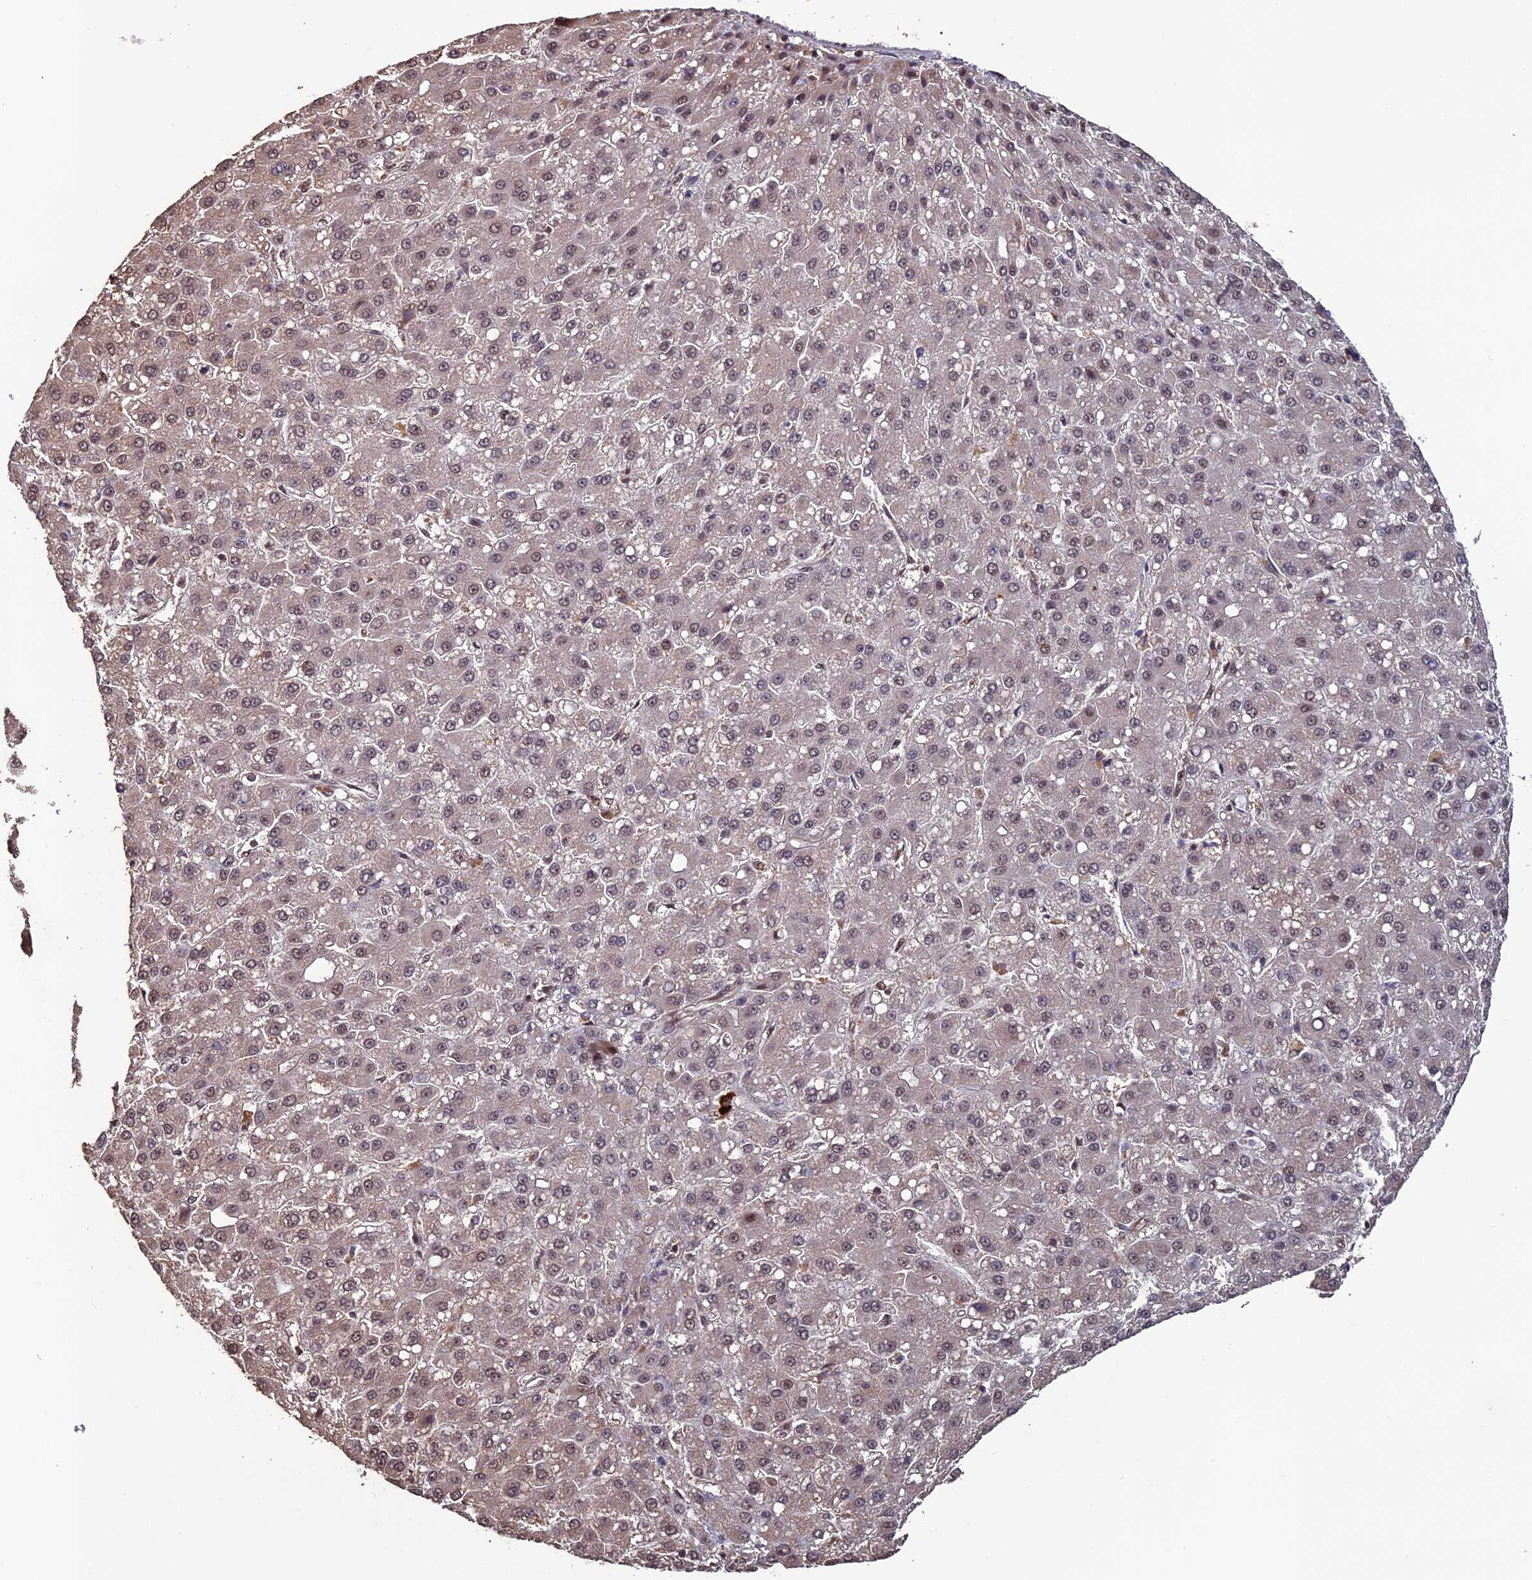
{"staining": {"intensity": "weak", "quantity": "25%-75%", "location": "nuclear"}, "tissue": "liver cancer", "cell_type": "Tumor cells", "image_type": "cancer", "snomed": [{"axis": "morphology", "description": "Carcinoma, Hepatocellular, NOS"}, {"axis": "topography", "description": "Liver"}], "caption": "Liver hepatocellular carcinoma stained with DAB immunohistochemistry reveals low levels of weak nuclear staining in about 25%-75% of tumor cells.", "gene": "NAE1", "patient": {"sex": "male", "age": 67}}